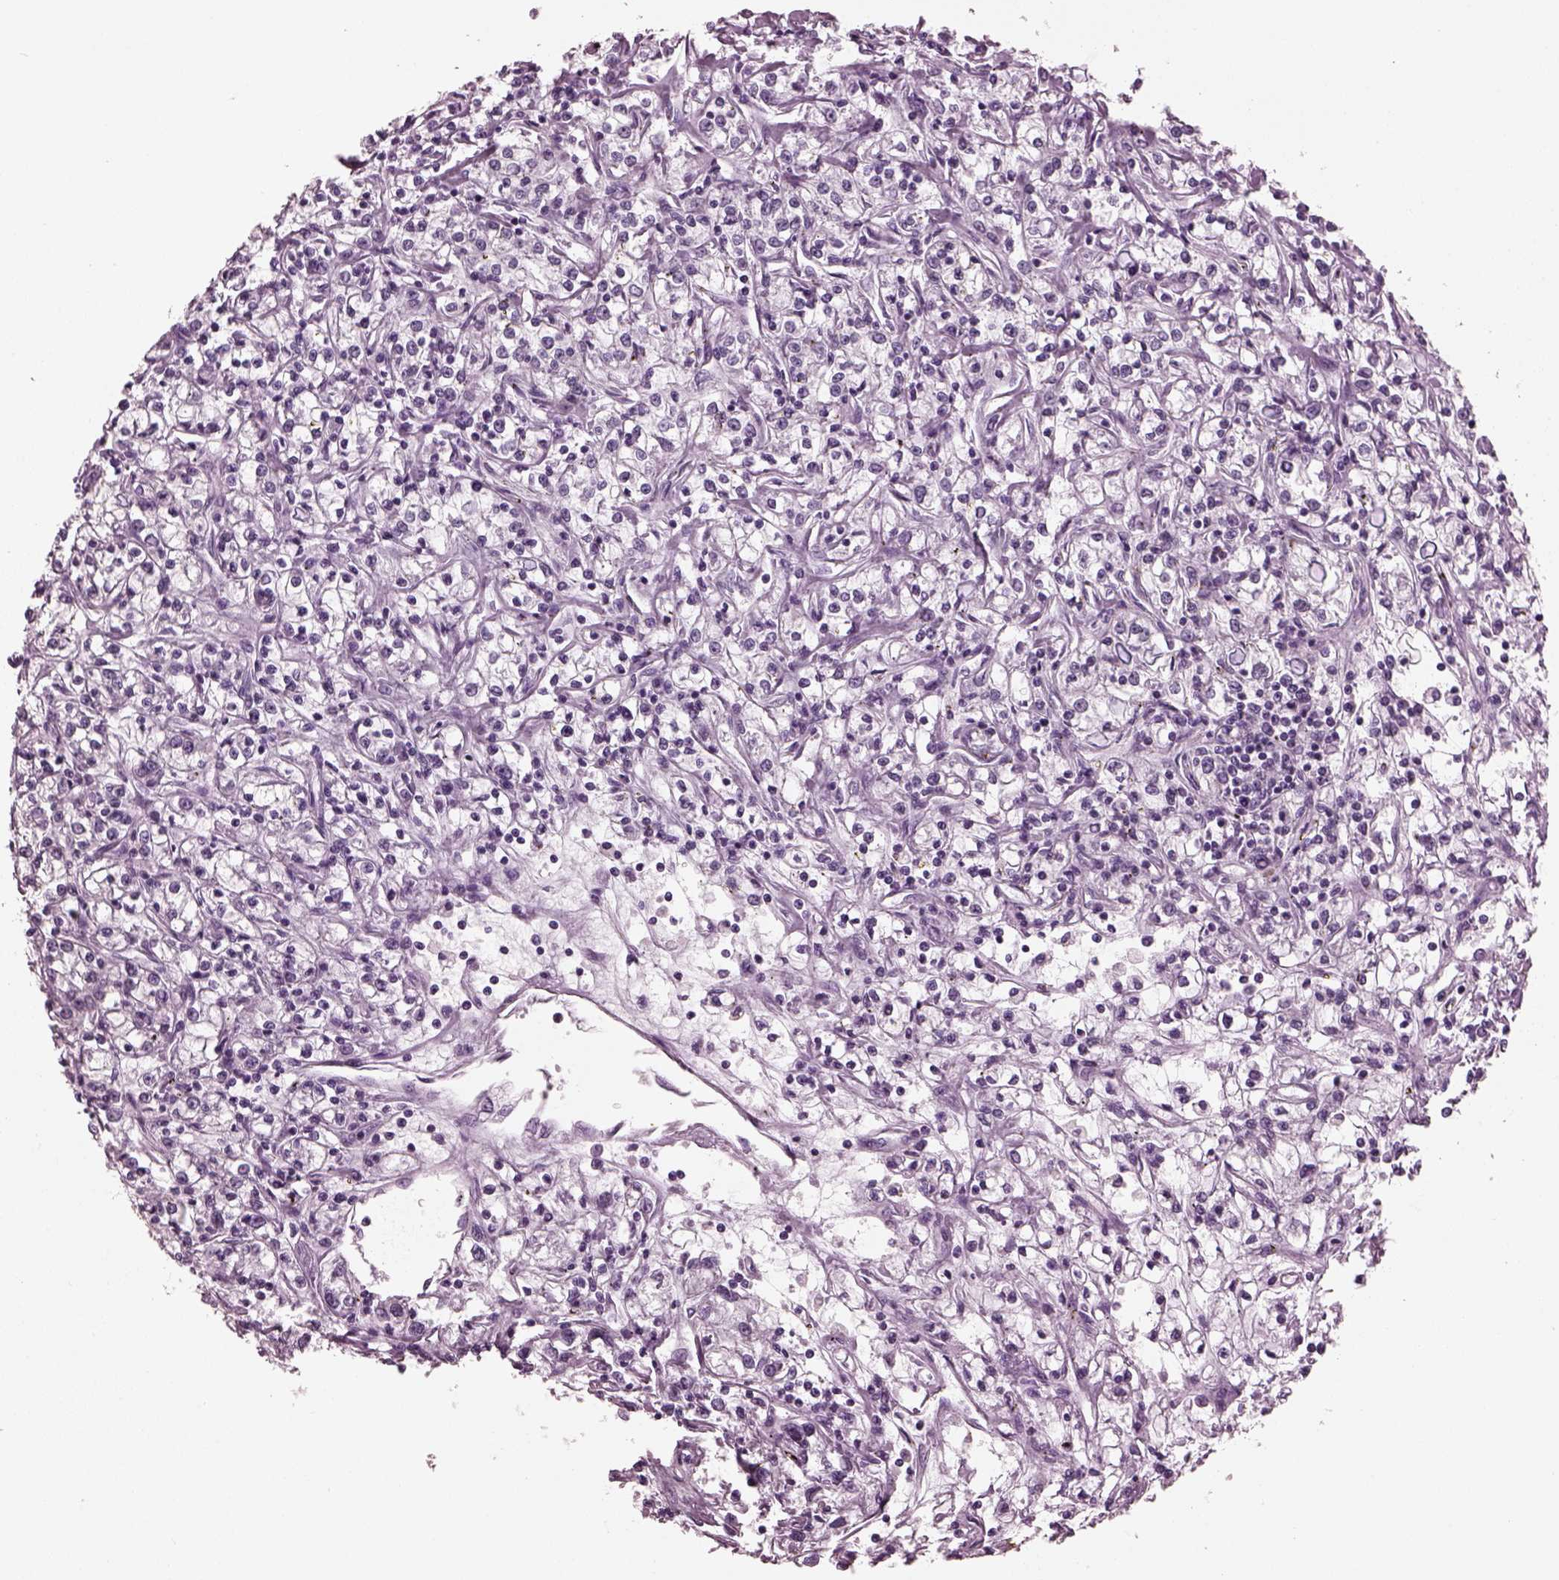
{"staining": {"intensity": "negative", "quantity": "none", "location": "none"}, "tissue": "renal cancer", "cell_type": "Tumor cells", "image_type": "cancer", "snomed": [{"axis": "morphology", "description": "Adenocarcinoma, NOS"}, {"axis": "topography", "description": "Kidney"}], "caption": "Tumor cells show no significant staining in renal cancer. (DAB immunohistochemistry, high magnification).", "gene": "SLC6A17", "patient": {"sex": "female", "age": 59}}